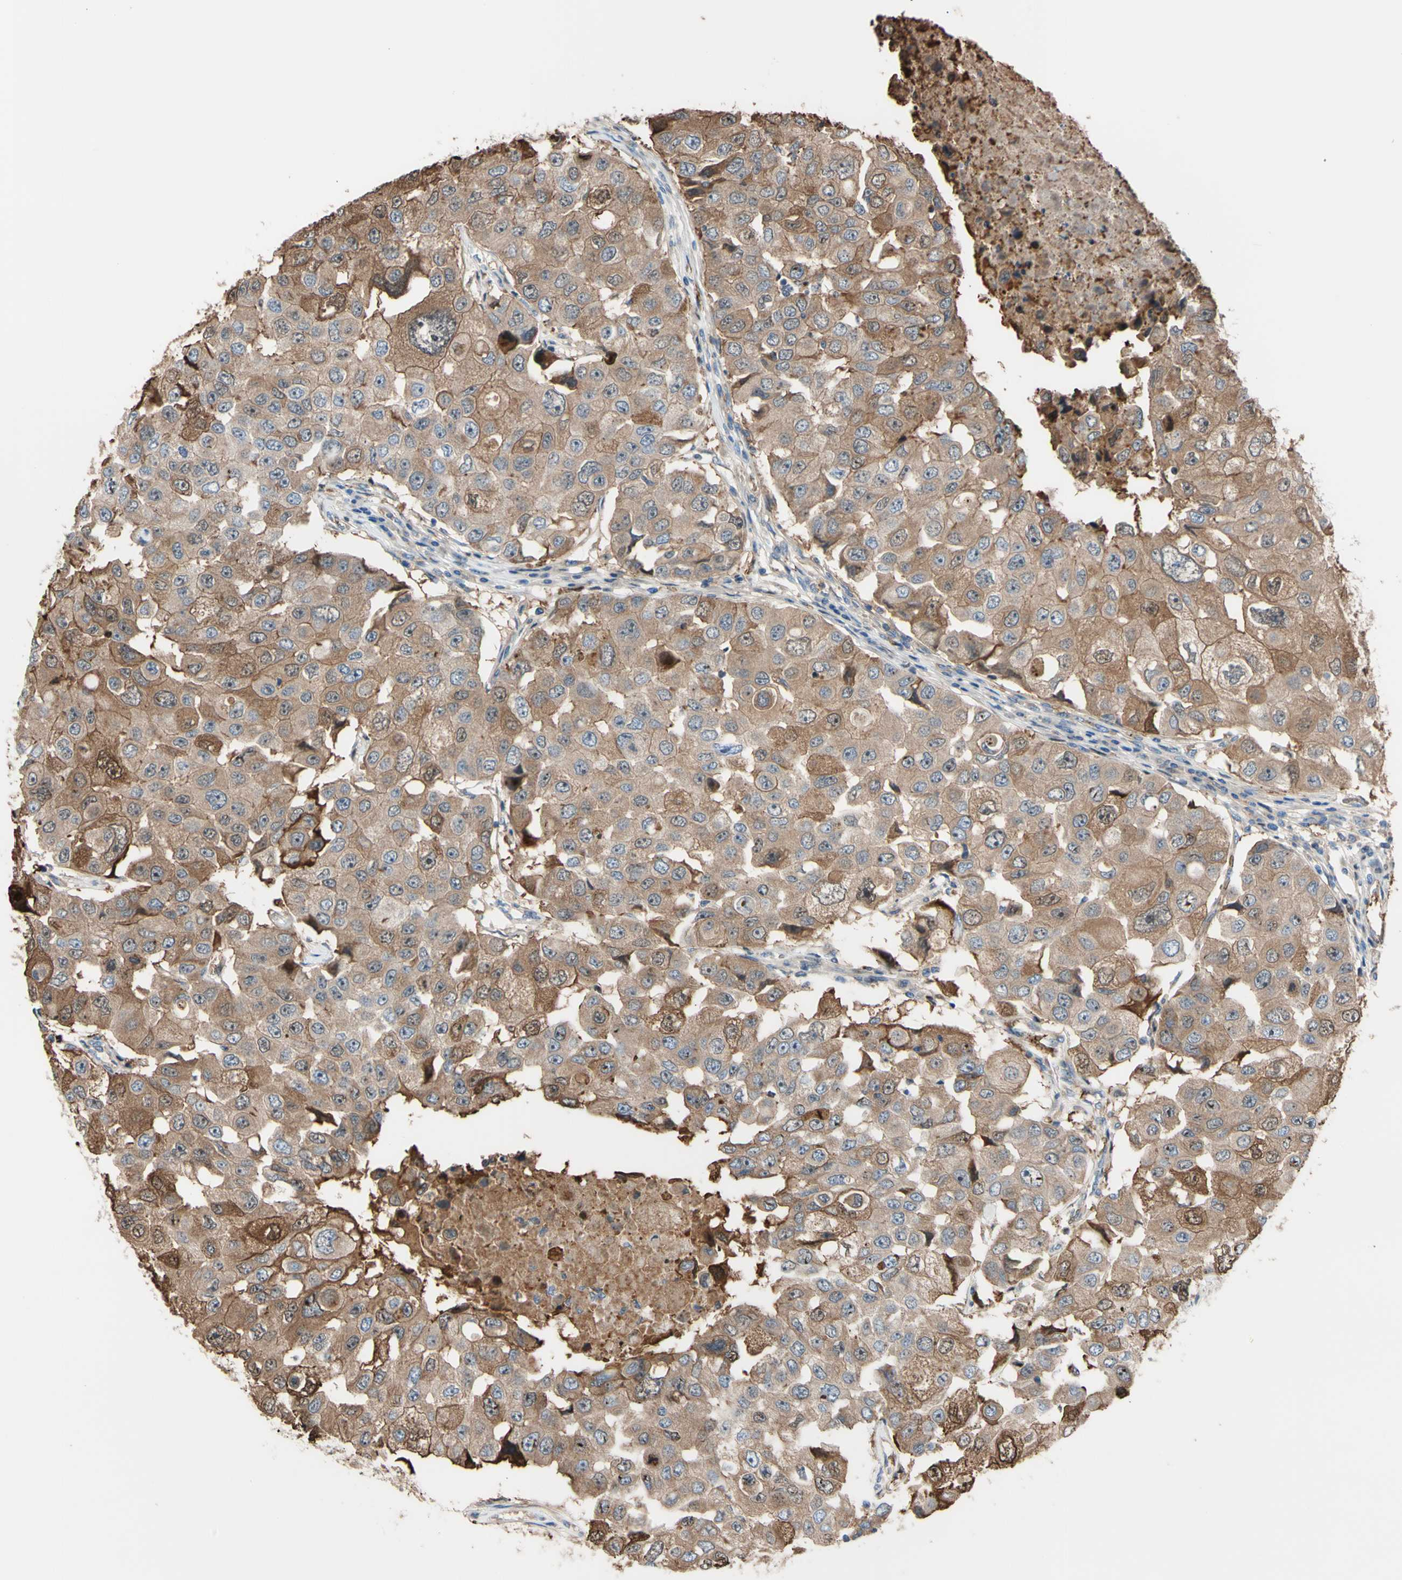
{"staining": {"intensity": "strong", "quantity": "<25%", "location": "cytoplasmic/membranous"}, "tissue": "breast cancer", "cell_type": "Tumor cells", "image_type": "cancer", "snomed": [{"axis": "morphology", "description": "Duct carcinoma"}, {"axis": "topography", "description": "Breast"}], "caption": "Breast infiltrating ductal carcinoma stained for a protein (brown) exhibits strong cytoplasmic/membranous positive positivity in about <25% of tumor cells.", "gene": "USP9X", "patient": {"sex": "female", "age": 27}}